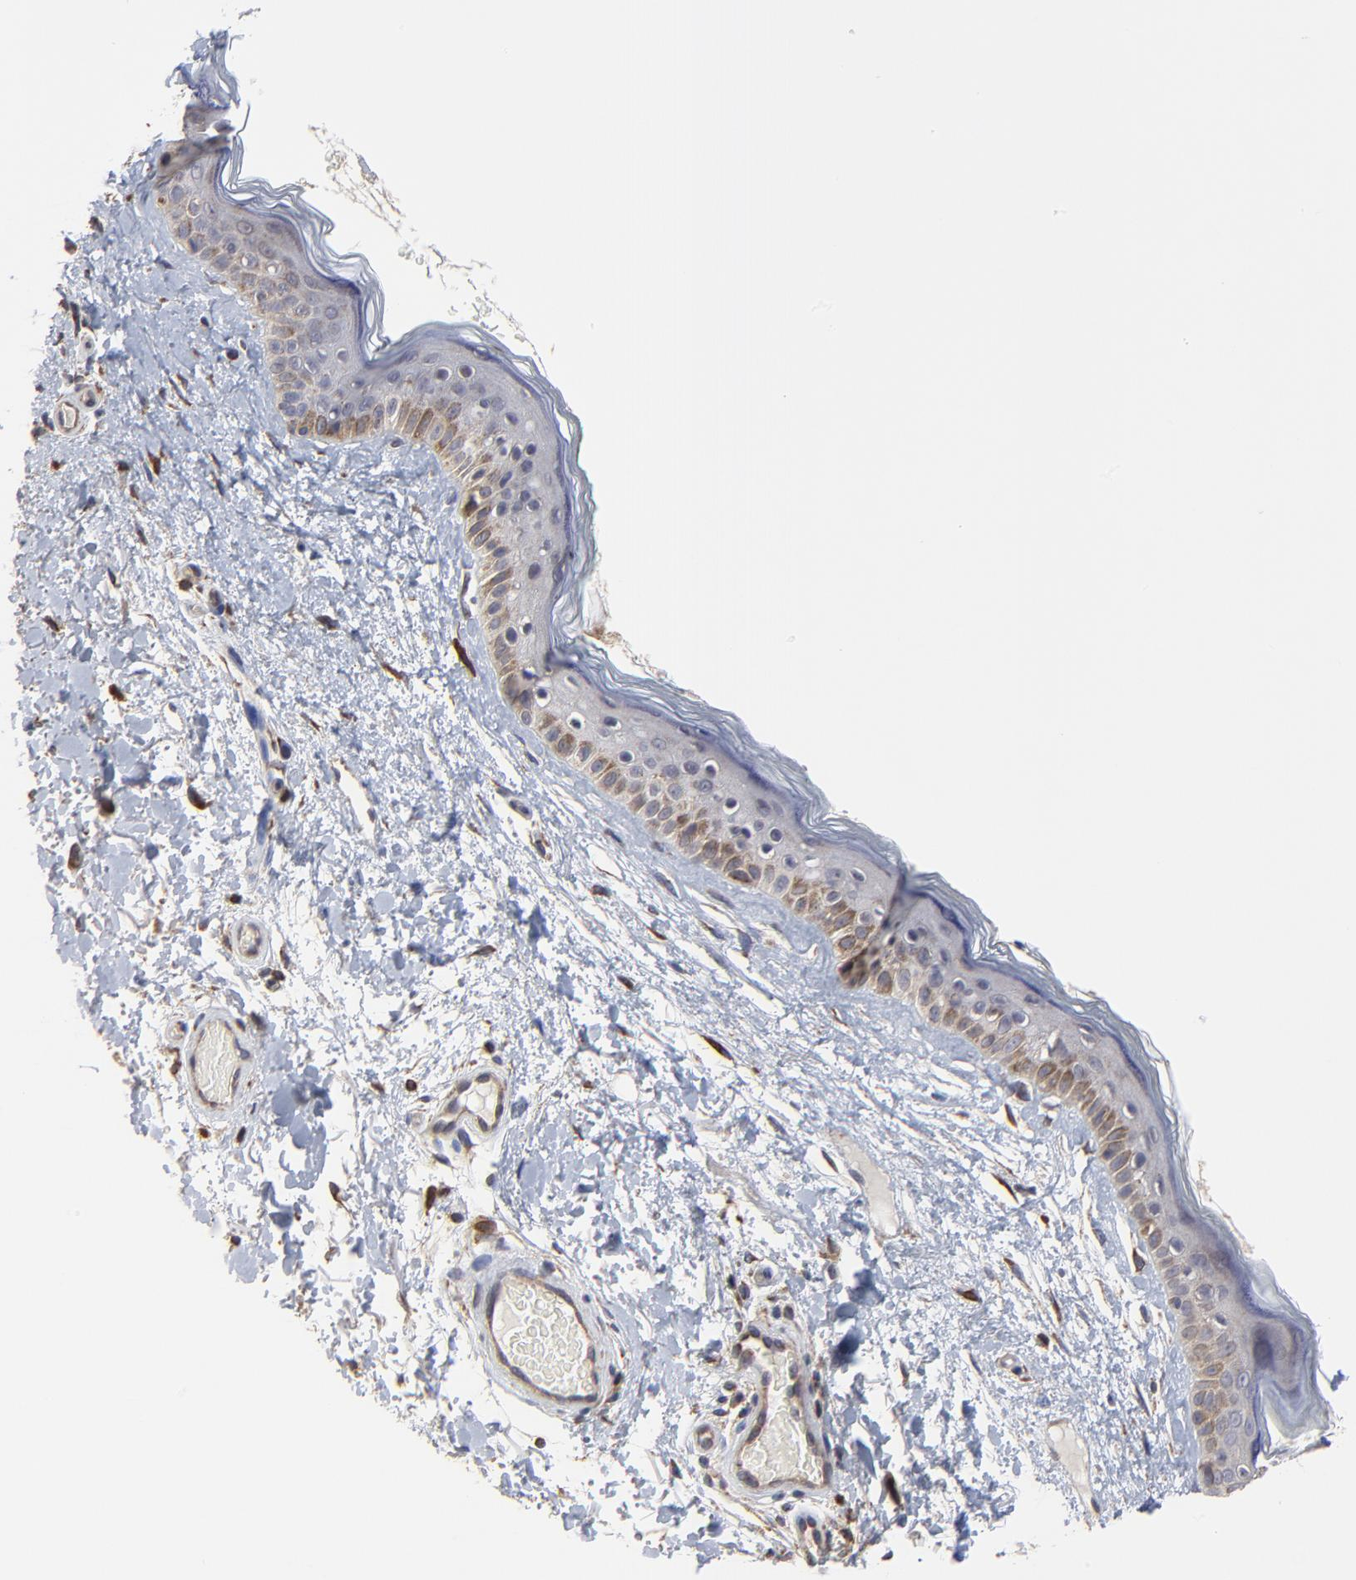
{"staining": {"intensity": "moderate", "quantity": "25%-75%", "location": "nuclear"}, "tissue": "skin", "cell_type": "Fibroblasts", "image_type": "normal", "snomed": [{"axis": "morphology", "description": "Normal tissue, NOS"}, {"axis": "topography", "description": "Skin"}], "caption": "The immunohistochemical stain shows moderate nuclear positivity in fibroblasts of normal skin.", "gene": "ZNF550", "patient": {"sex": "male", "age": 63}}